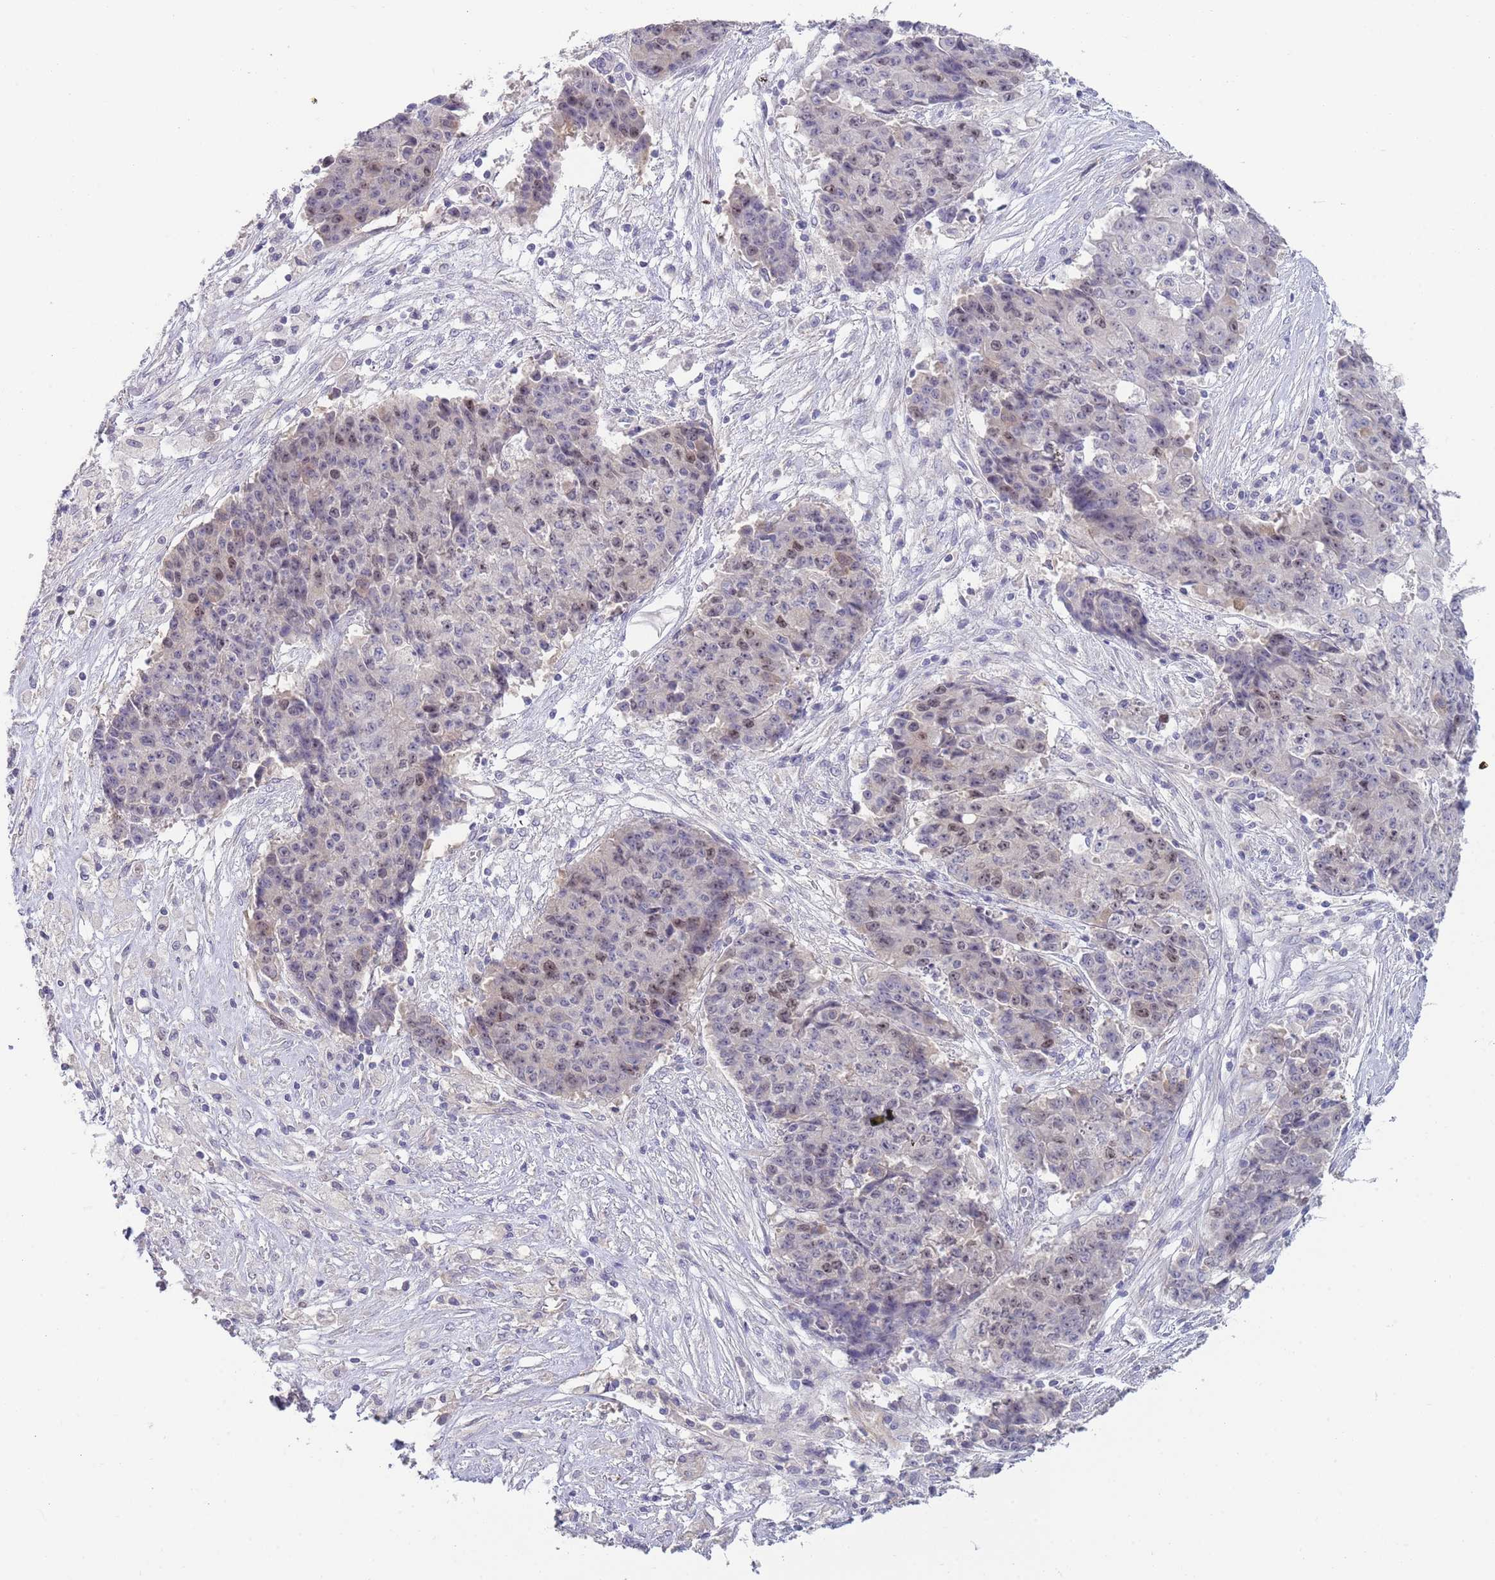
{"staining": {"intensity": "weak", "quantity": "25%-75%", "location": "nuclear"}, "tissue": "ovarian cancer", "cell_type": "Tumor cells", "image_type": "cancer", "snomed": [{"axis": "morphology", "description": "Carcinoma, endometroid"}, {"axis": "topography", "description": "Ovary"}], "caption": "Human ovarian endometroid carcinoma stained with a protein marker shows weak staining in tumor cells.", "gene": "PIMREG", "patient": {"sex": "female", "age": 42}}